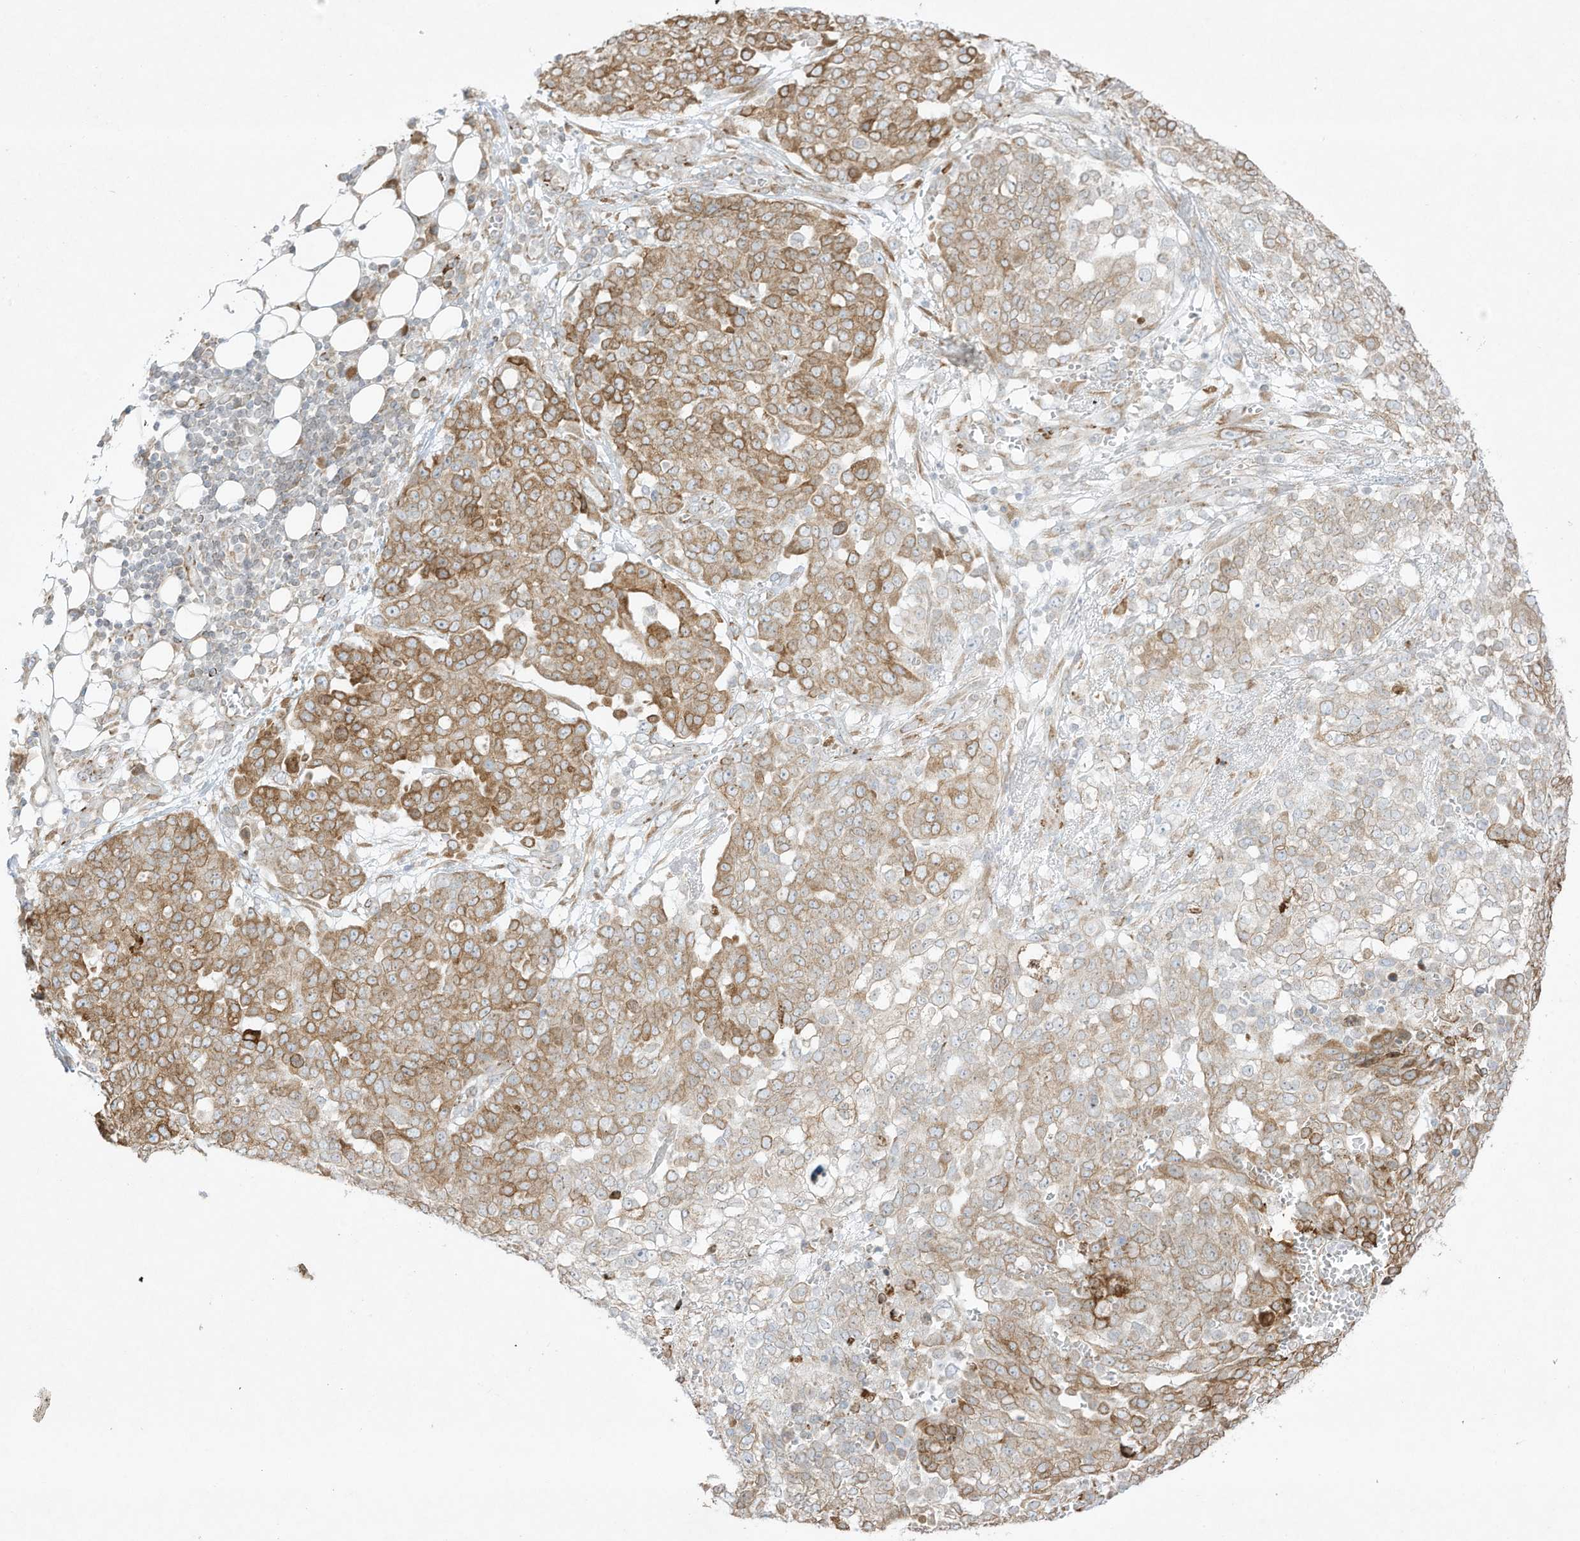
{"staining": {"intensity": "moderate", "quantity": "25%-75%", "location": "cytoplasmic/membranous"}, "tissue": "ovarian cancer", "cell_type": "Tumor cells", "image_type": "cancer", "snomed": [{"axis": "morphology", "description": "Cystadenocarcinoma, serous, NOS"}, {"axis": "topography", "description": "Soft tissue"}, {"axis": "topography", "description": "Ovary"}], "caption": "Approximately 25%-75% of tumor cells in ovarian cancer (serous cystadenocarcinoma) show moderate cytoplasmic/membranous protein expression as visualized by brown immunohistochemical staining.", "gene": "PTK6", "patient": {"sex": "female", "age": 57}}